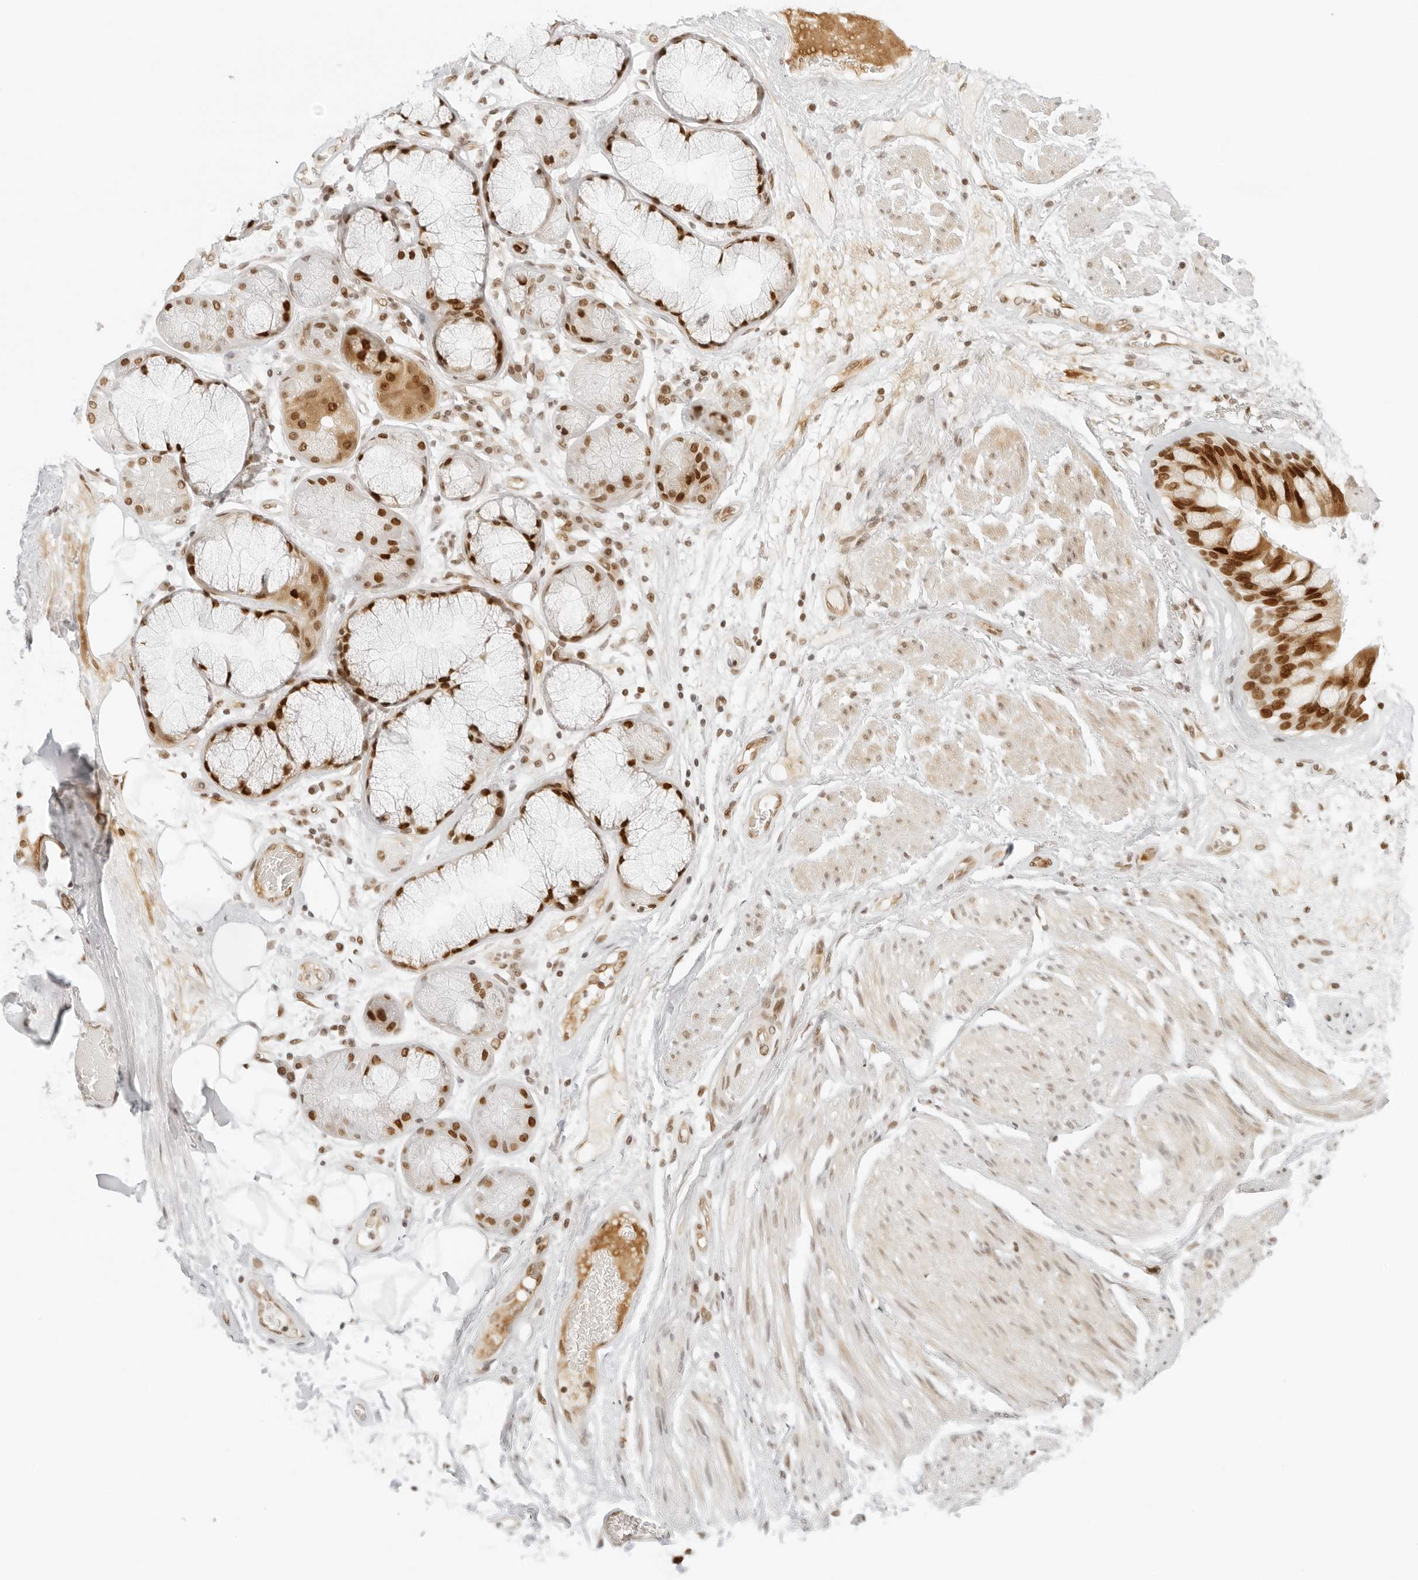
{"staining": {"intensity": "moderate", "quantity": ">75%", "location": "nuclear"}, "tissue": "adipose tissue", "cell_type": "Adipocytes", "image_type": "normal", "snomed": [{"axis": "morphology", "description": "Normal tissue, NOS"}, {"axis": "topography", "description": "Bronchus"}], "caption": "An immunohistochemistry (IHC) photomicrograph of normal tissue is shown. Protein staining in brown highlights moderate nuclear positivity in adipose tissue within adipocytes. Using DAB (brown) and hematoxylin (blue) stains, captured at high magnification using brightfield microscopy.", "gene": "RCC1", "patient": {"sex": "male", "age": 66}}